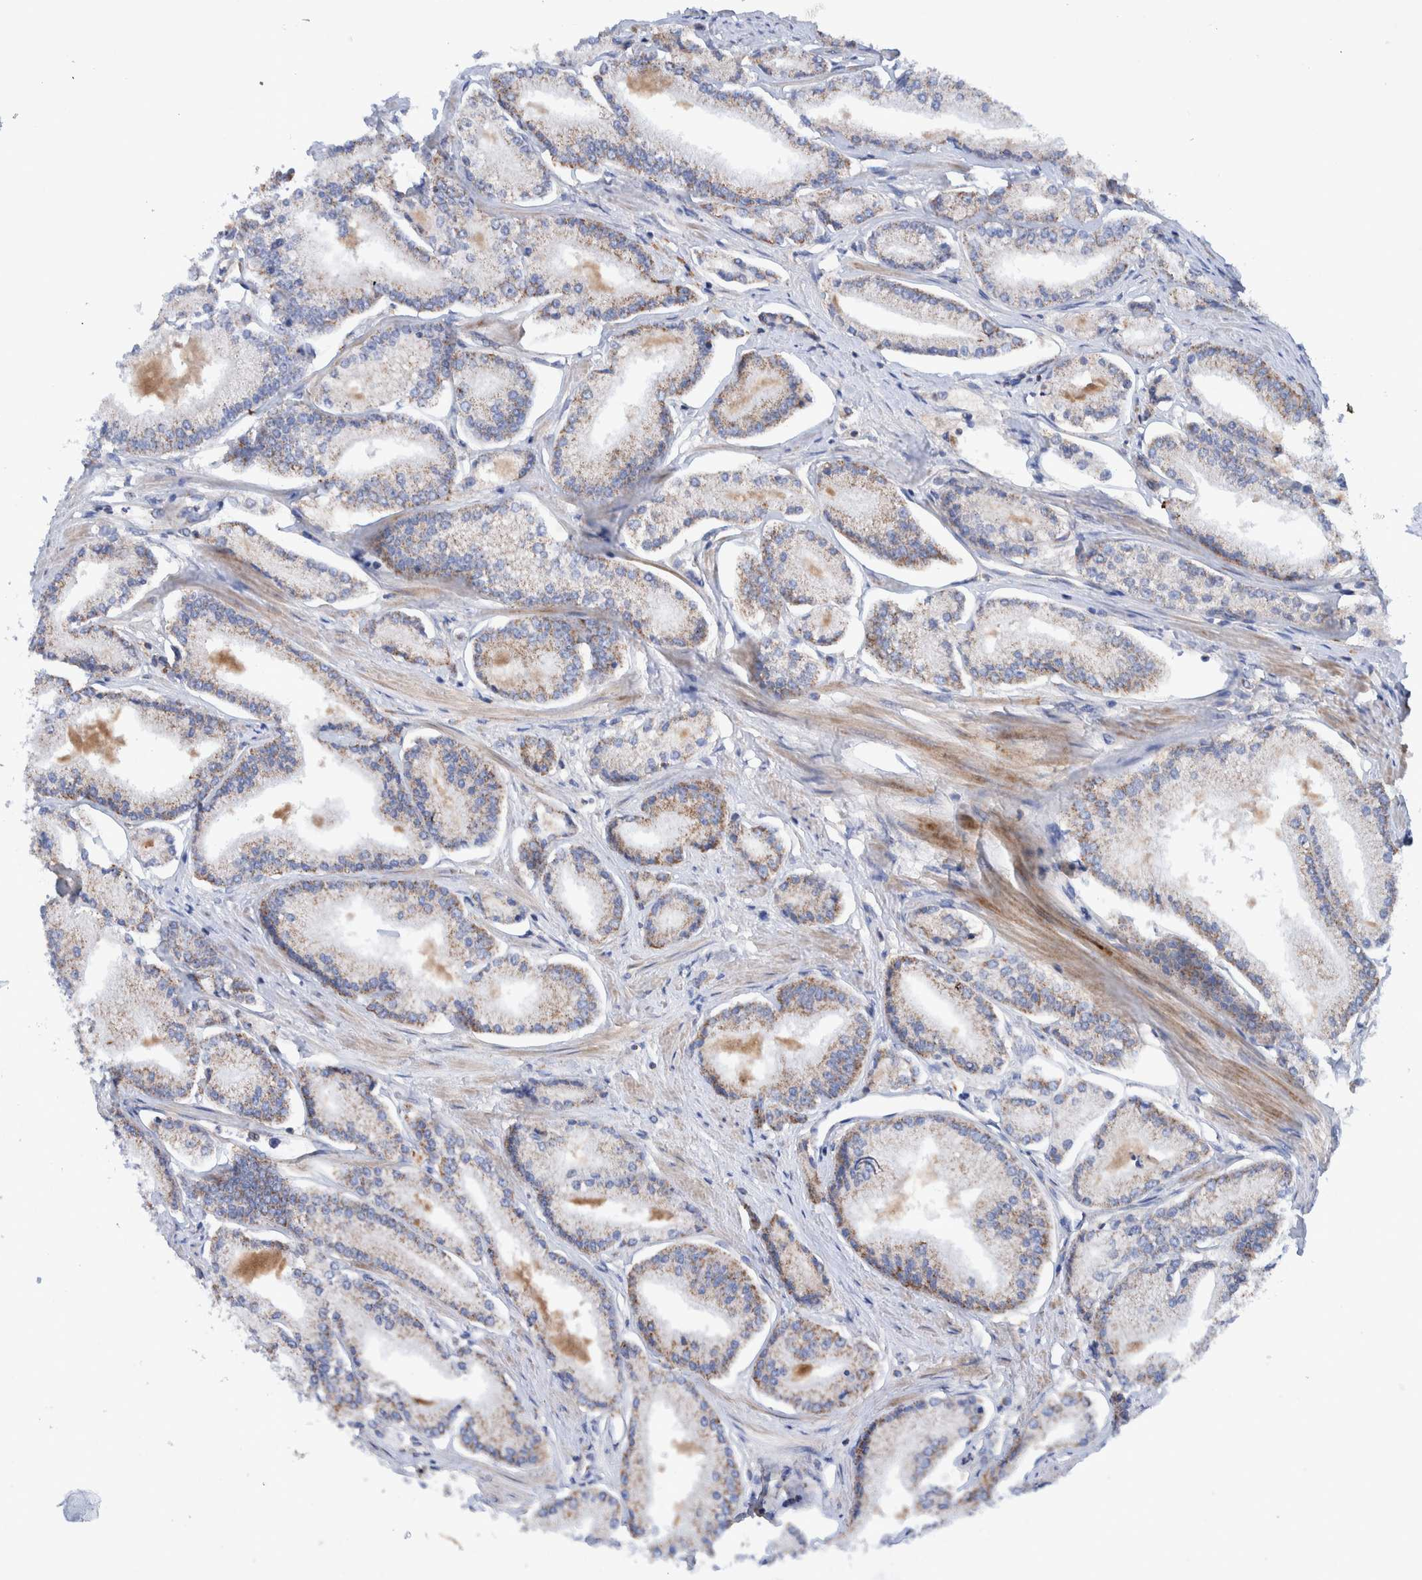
{"staining": {"intensity": "moderate", "quantity": "25%-75%", "location": "cytoplasmic/membranous"}, "tissue": "prostate cancer", "cell_type": "Tumor cells", "image_type": "cancer", "snomed": [{"axis": "morphology", "description": "Adenocarcinoma, Low grade"}, {"axis": "topography", "description": "Prostate"}], "caption": "IHC of human prostate low-grade adenocarcinoma displays medium levels of moderate cytoplasmic/membranous positivity in approximately 25%-75% of tumor cells. The protein of interest is shown in brown color, while the nuclei are stained blue.", "gene": "DECR1", "patient": {"sex": "male", "age": 52}}